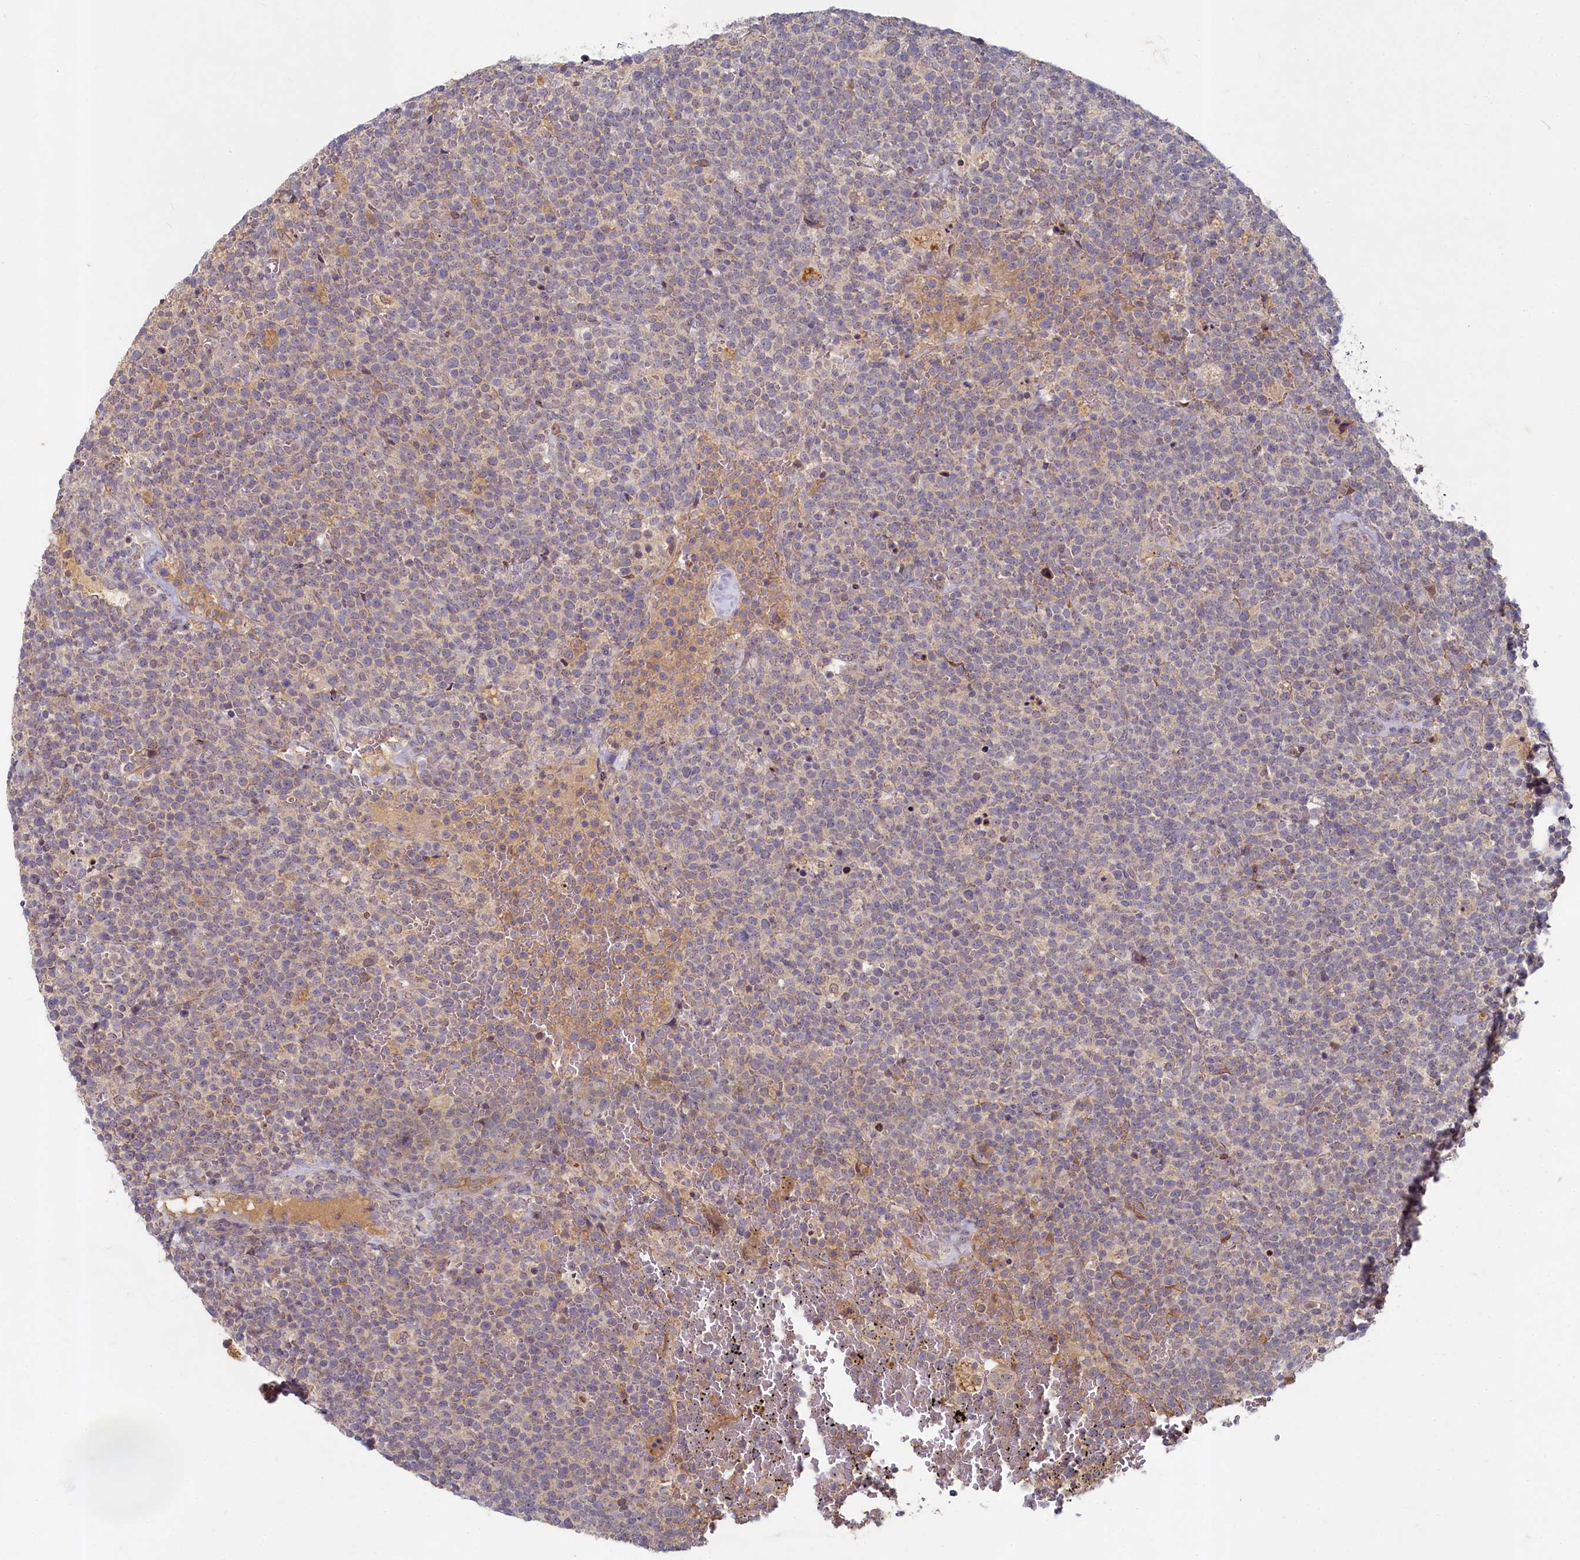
{"staining": {"intensity": "negative", "quantity": "none", "location": "none"}, "tissue": "lymphoma", "cell_type": "Tumor cells", "image_type": "cancer", "snomed": [{"axis": "morphology", "description": "Malignant lymphoma, non-Hodgkin's type, High grade"}, {"axis": "topography", "description": "Lymph node"}], "caption": "High power microscopy micrograph of an immunohistochemistry (IHC) photomicrograph of high-grade malignant lymphoma, non-Hodgkin's type, revealing no significant positivity in tumor cells.", "gene": "HERC3", "patient": {"sex": "male", "age": 61}}